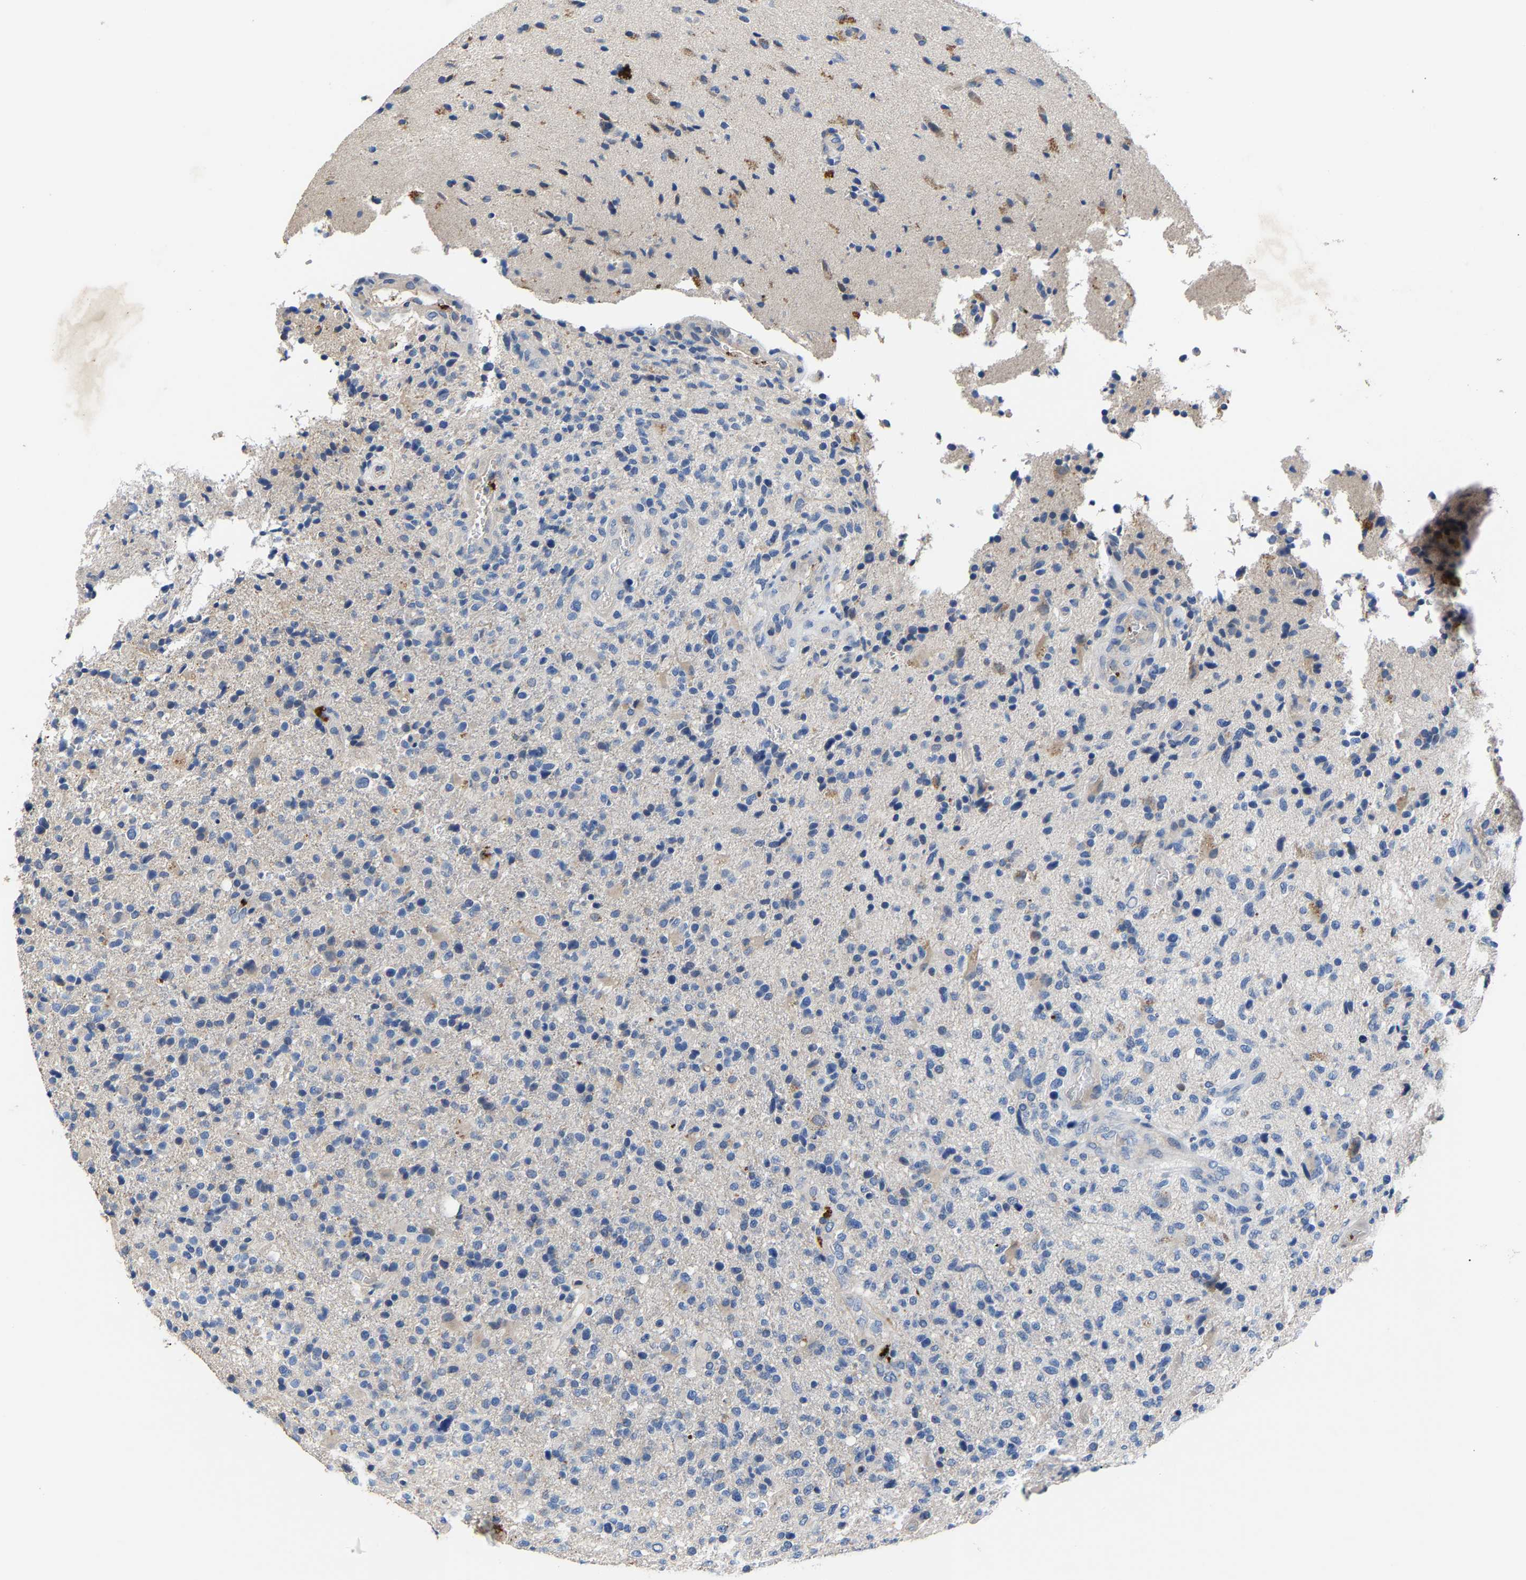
{"staining": {"intensity": "negative", "quantity": "none", "location": "none"}, "tissue": "glioma", "cell_type": "Tumor cells", "image_type": "cancer", "snomed": [{"axis": "morphology", "description": "Glioma, malignant, High grade"}, {"axis": "topography", "description": "Brain"}], "caption": "A micrograph of human malignant high-grade glioma is negative for staining in tumor cells. (Stains: DAB (3,3'-diaminobenzidine) IHC with hematoxylin counter stain, Microscopy: brightfield microscopy at high magnification).", "gene": "CCDC171", "patient": {"sex": "male", "age": 72}}